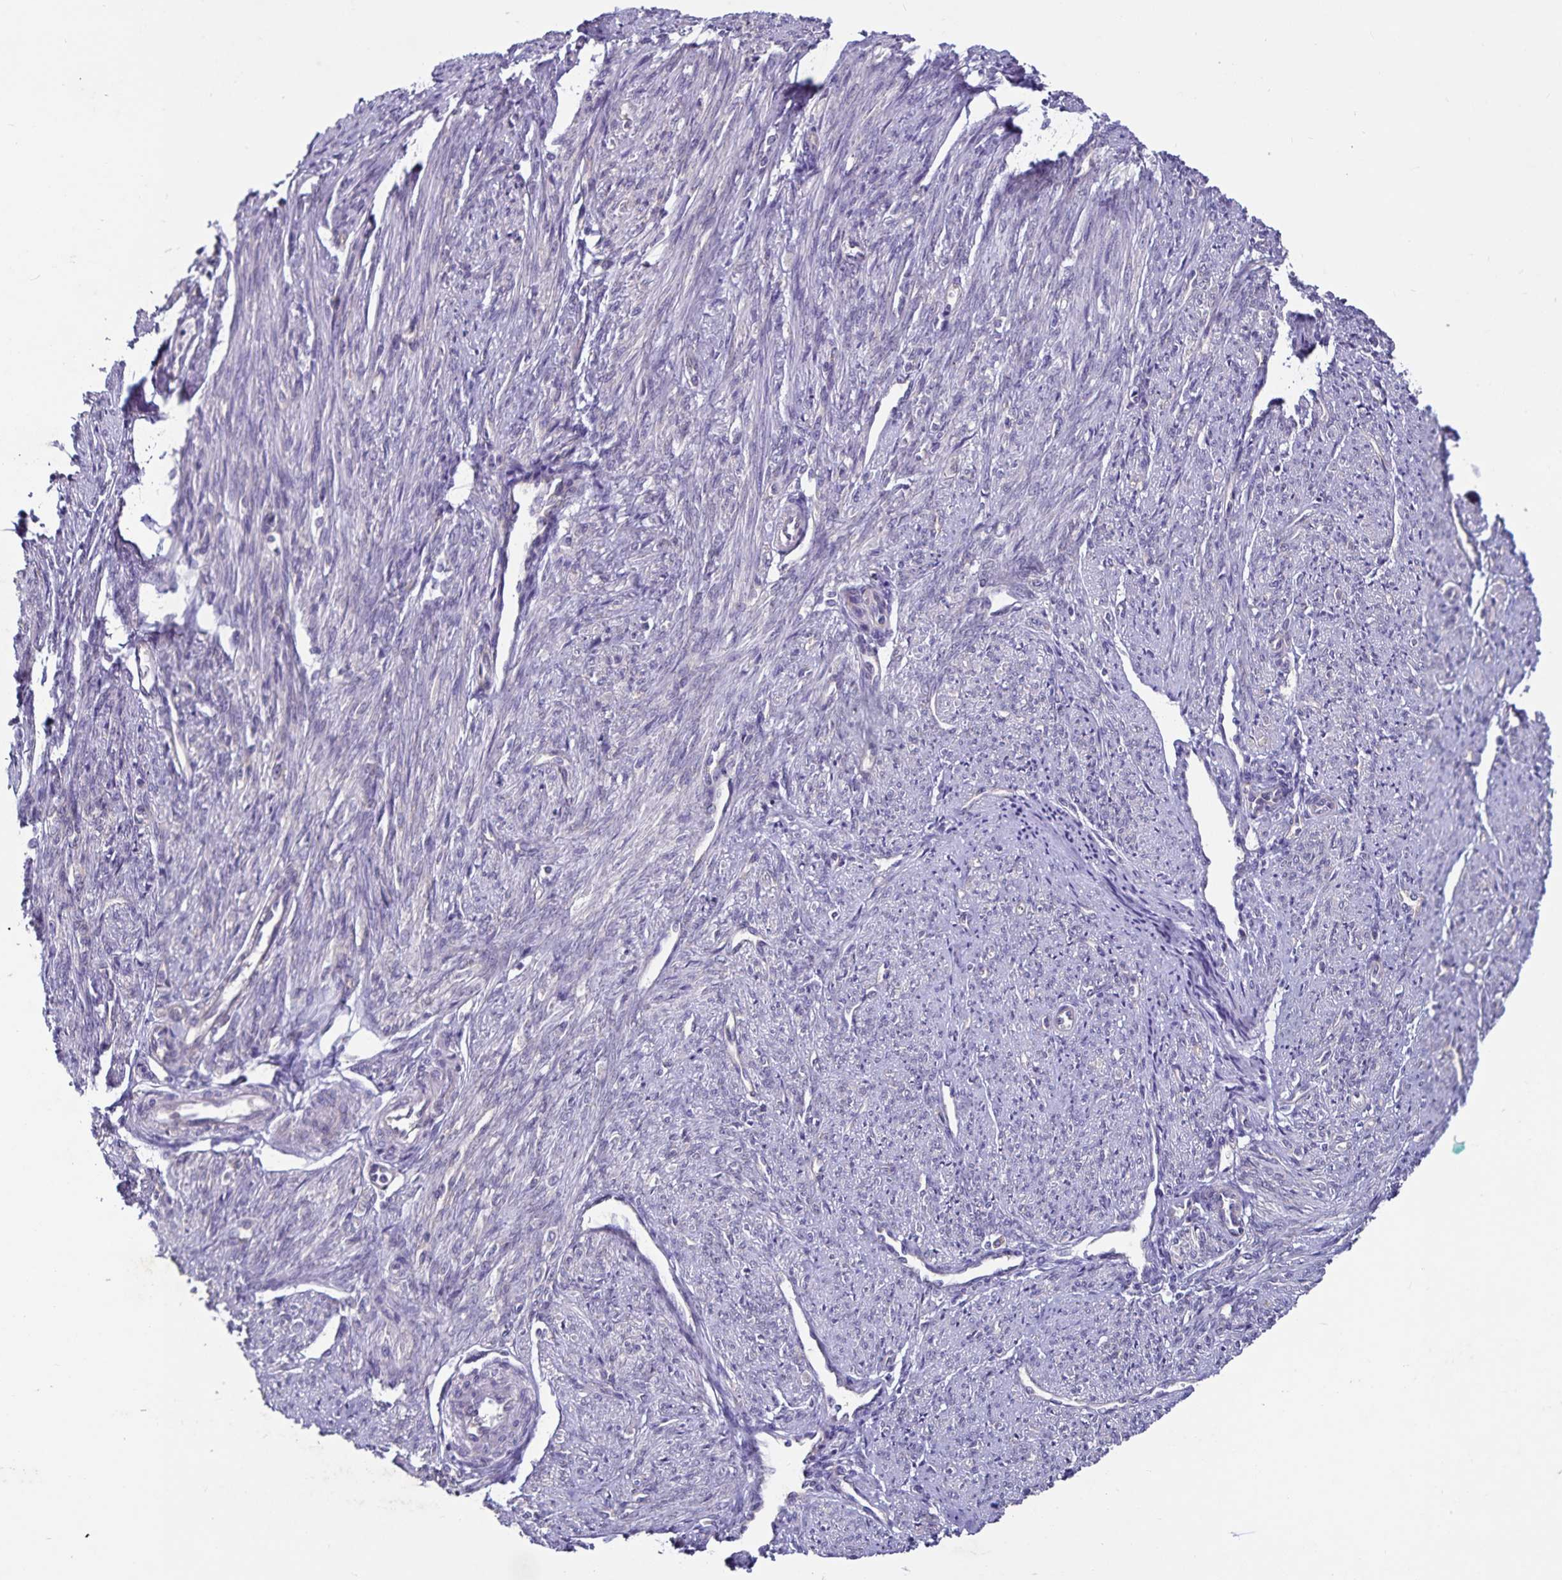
{"staining": {"intensity": "negative", "quantity": "none", "location": "none"}, "tissue": "smooth muscle", "cell_type": "Smooth muscle cells", "image_type": "normal", "snomed": [{"axis": "morphology", "description": "Normal tissue, NOS"}, {"axis": "topography", "description": "Smooth muscle"}], "caption": "This is an IHC micrograph of benign human smooth muscle. There is no positivity in smooth muscle cells.", "gene": "FAM120A", "patient": {"sex": "female", "age": 65}}